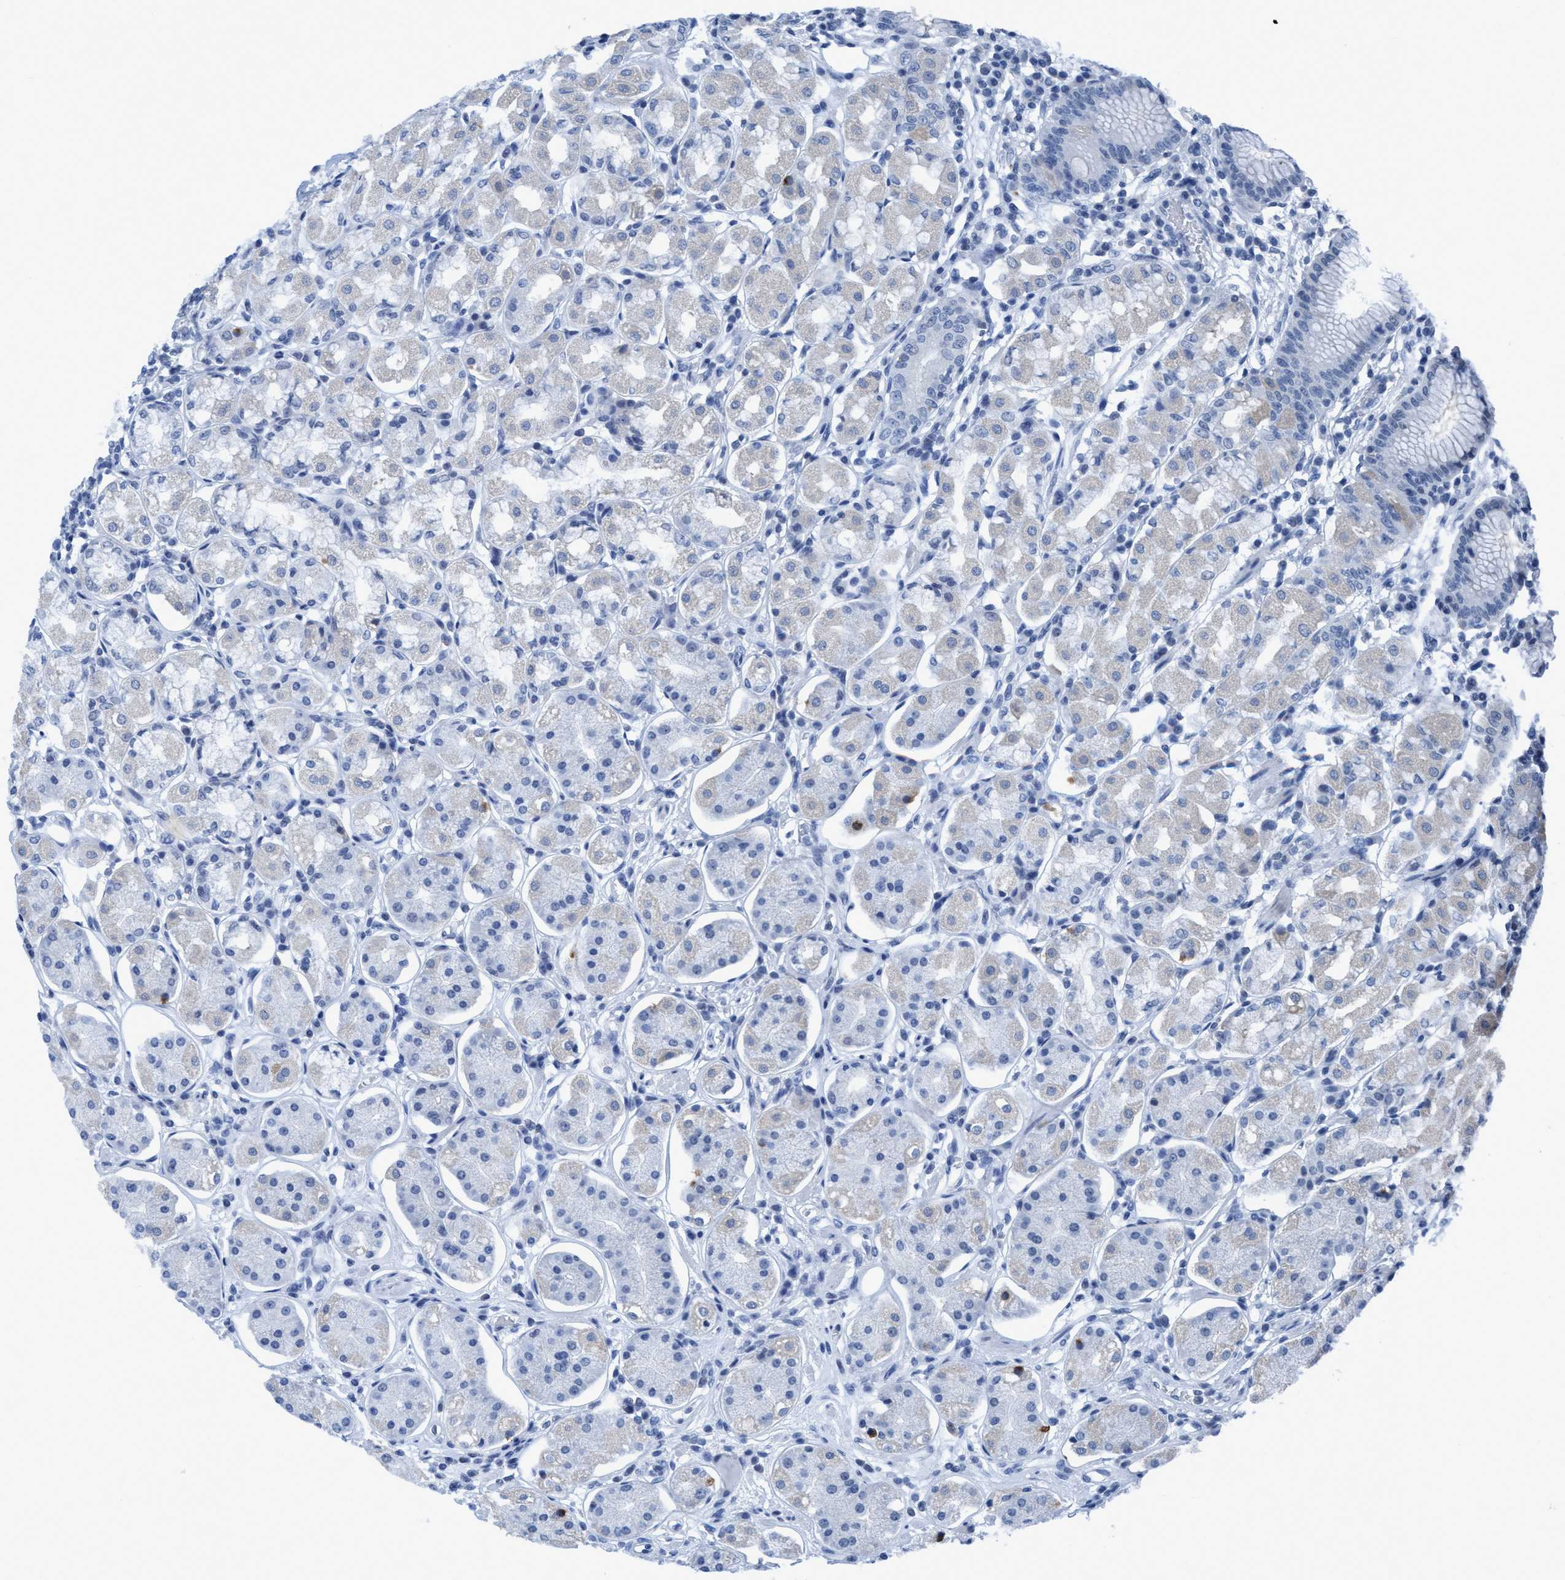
{"staining": {"intensity": "negative", "quantity": "none", "location": "none"}, "tissue": "stomach", "cell_type": "Glandular cells", "image_type": "normal", "snomed": [{"axis": "morphology", "description": "Normal tissue, NOS"}, {"axis": "topography", "description": "Stomach"}, {"axis": "topography", "description": "Stomach, lower"}], "caption": "DAB (3,3'-diaminobenzidine) immunohistochemical staining of normal stomach reveals no significant positivity in glandular cells. (DAB immunohistochemistry (IHC) visualized using brightfield microscopy, high magnification).", "gene": "DNAI1", "patient": {"sex": "female", "age": 56}}